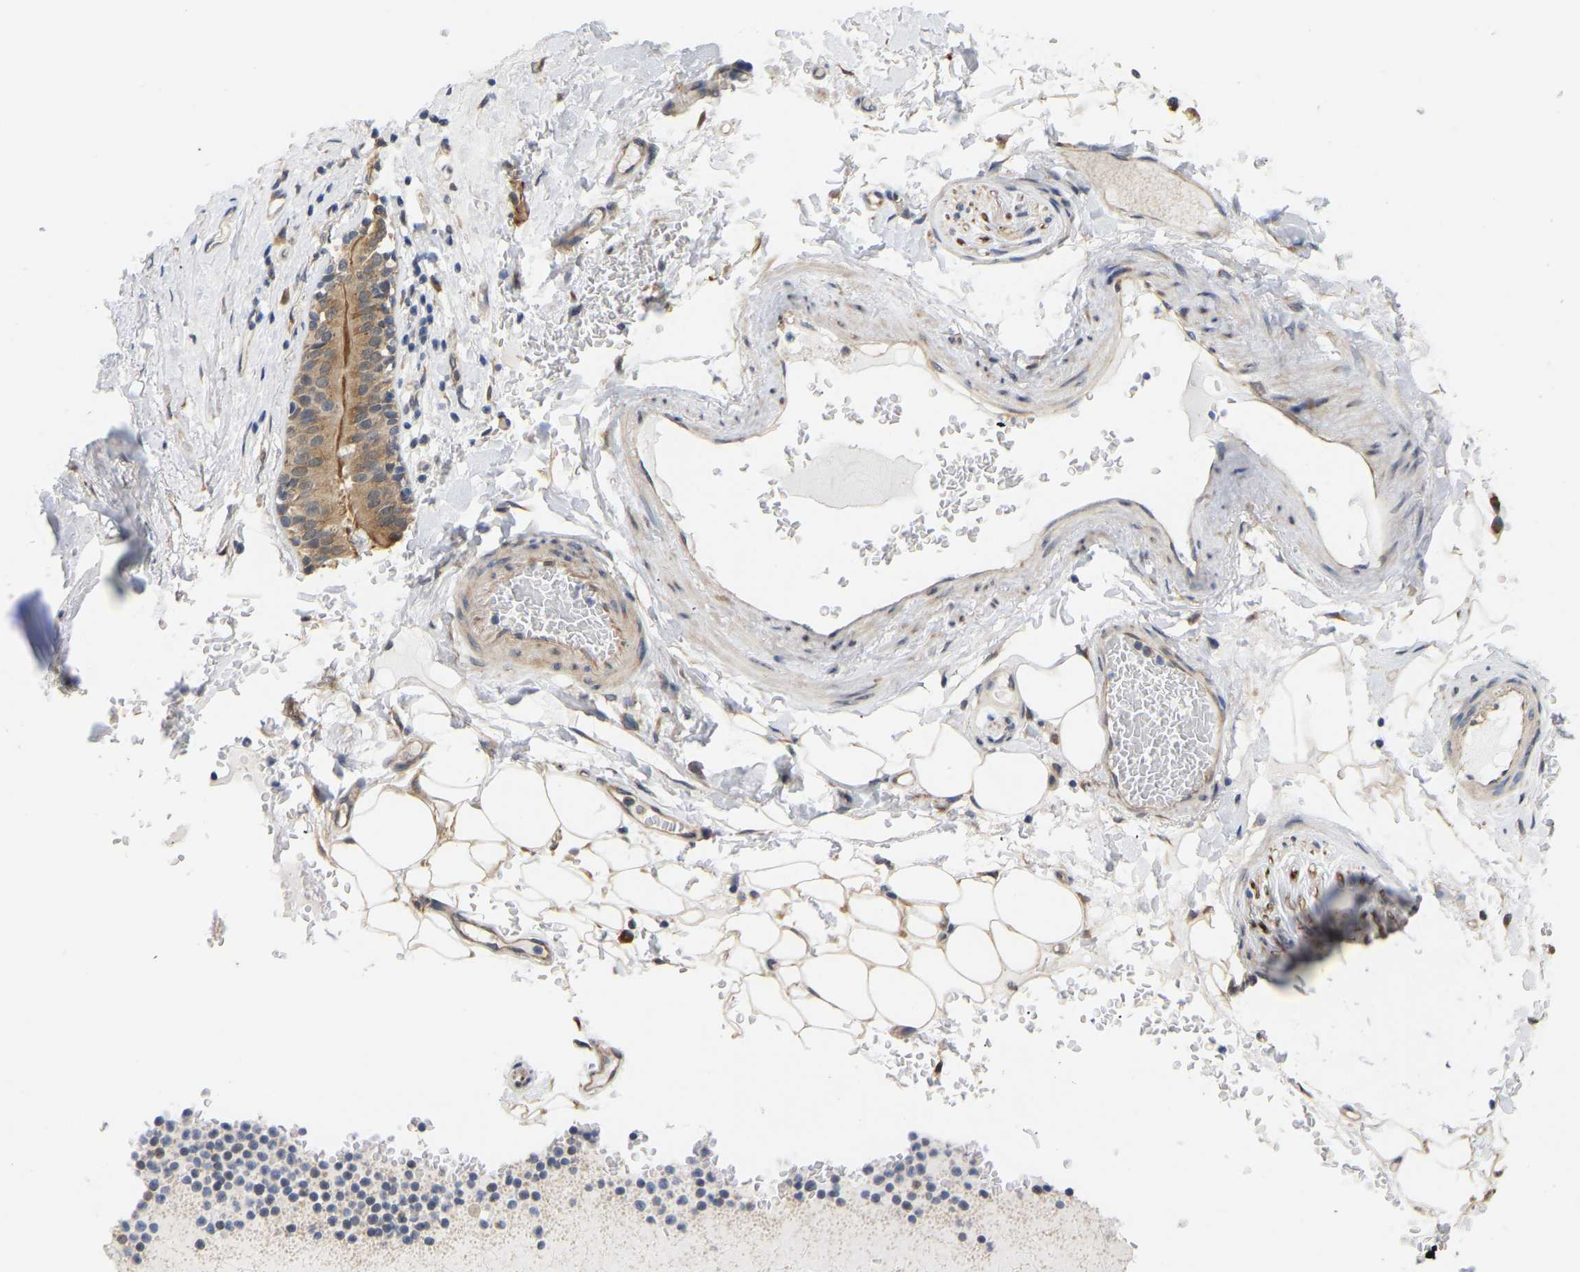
{"staining": {"intensity": "moderate", "quantity": ">75%", "location": "cytoplasmic/membranous"}, "tissue": "bronchus", "cell_type": "Respiratory epithelial cells", "image_type": "normal", "snomed": [{"axis": "morphology", "description": "Normal tissue, NOS"}, {"axis": "topography", "description": "Cartilage tissue"}], "caption": "This is a micrograph of immunohistochemistry staining of normal bronchus, which shows moderate positivity in the cytoplasmic/membranous of respiratory epithelial cells.", "gene": "BEND3", "patient": {"sex": "female", "age": 63}}